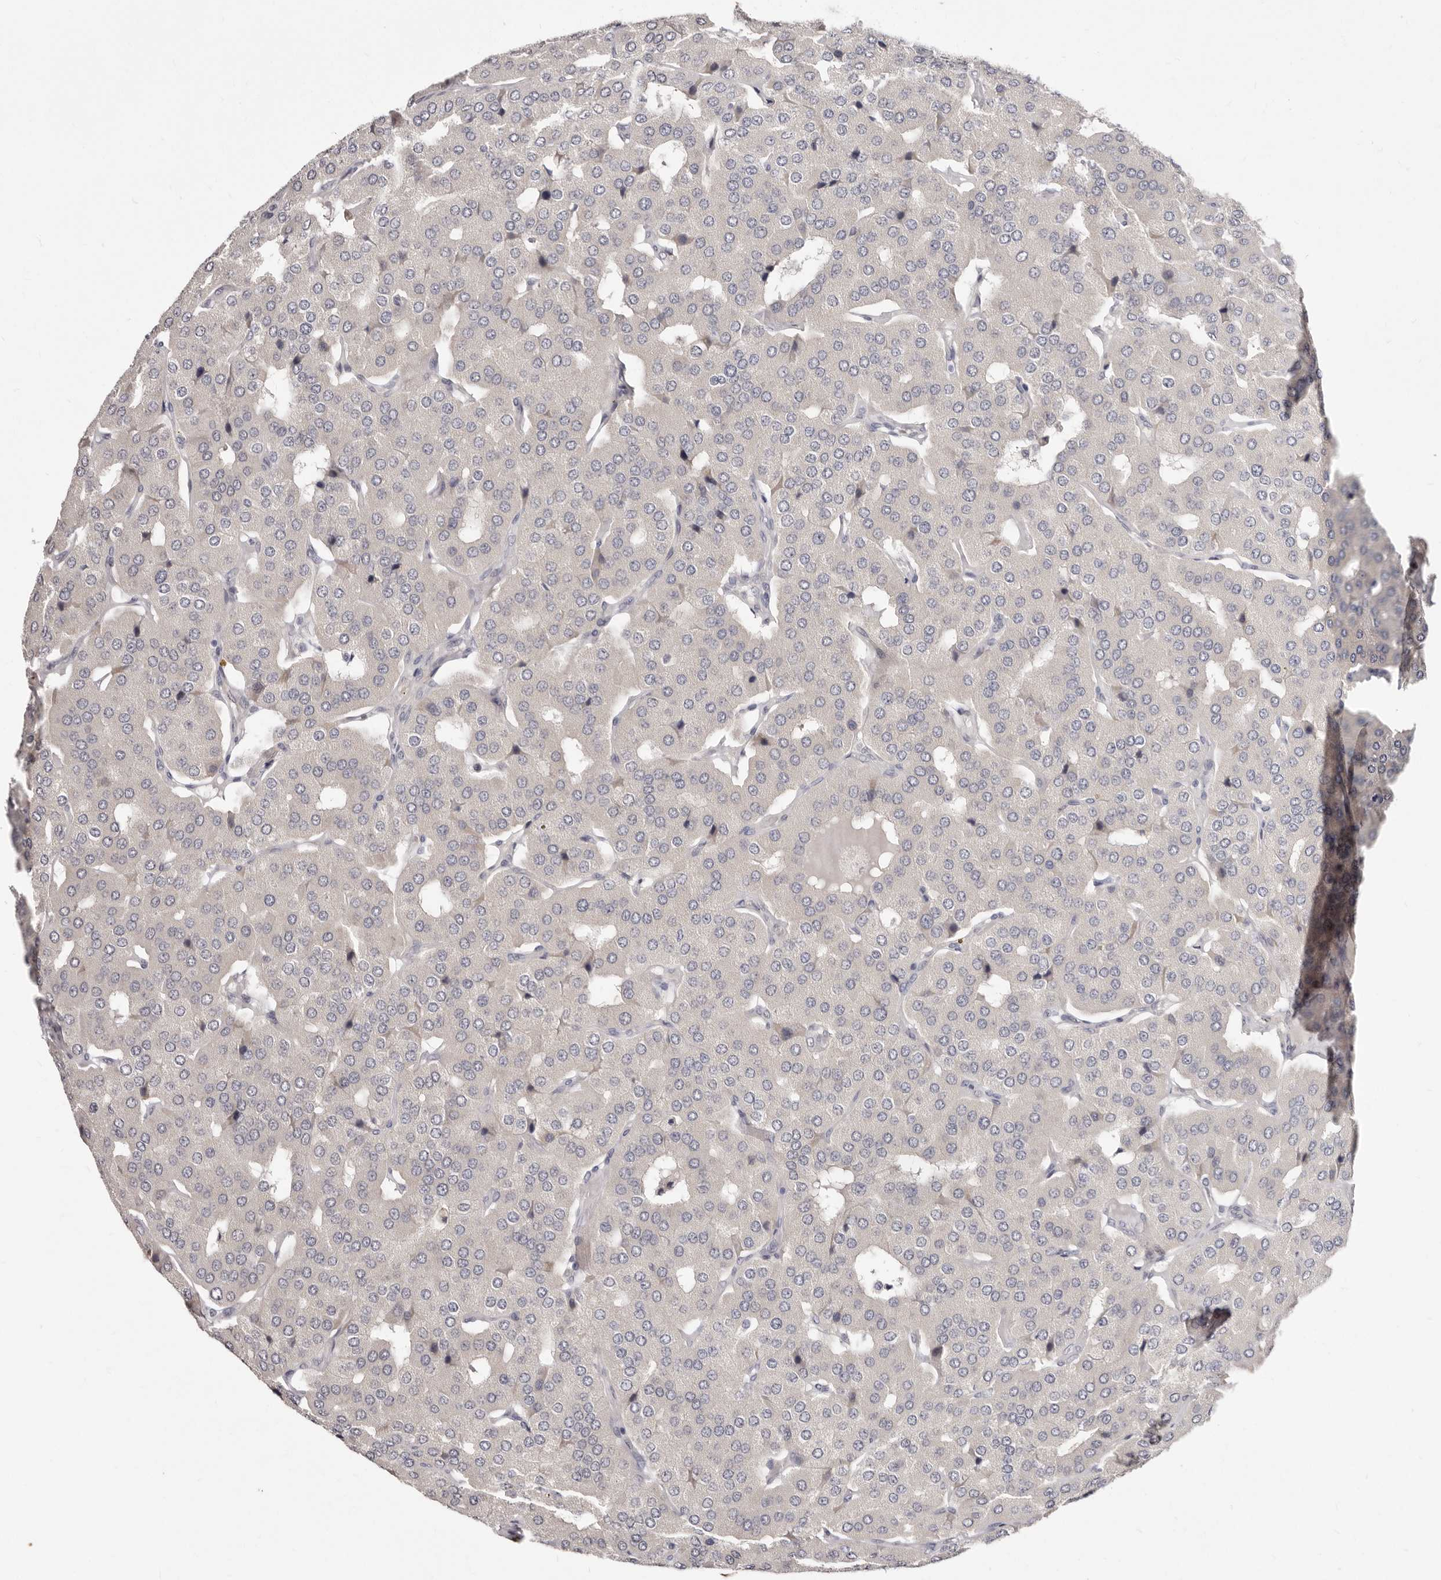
{"staining": {"intensity": "negative", "quantity": "none", "location": "none"}, "tissue": "parathyroid gland", "cell_type": "Glandular cells", "image_type": "normal", "snomed": [{"axis": "morphology", "description": "Normal tissue, NOS"}, {"axis": "morphology", "description": "Adenoma, NOS"}, {"axis": "topography", "description": "Parathyroid gland"}], "caption": "Glandular cells are negative for brown protein staining in normal parathyroid gland. (DAB (3,3'-diaminobenzidine) immunohistochemistry, high magnification).", "gene": "KLHL4", "patient": {"sex": "female", "age": 86}}